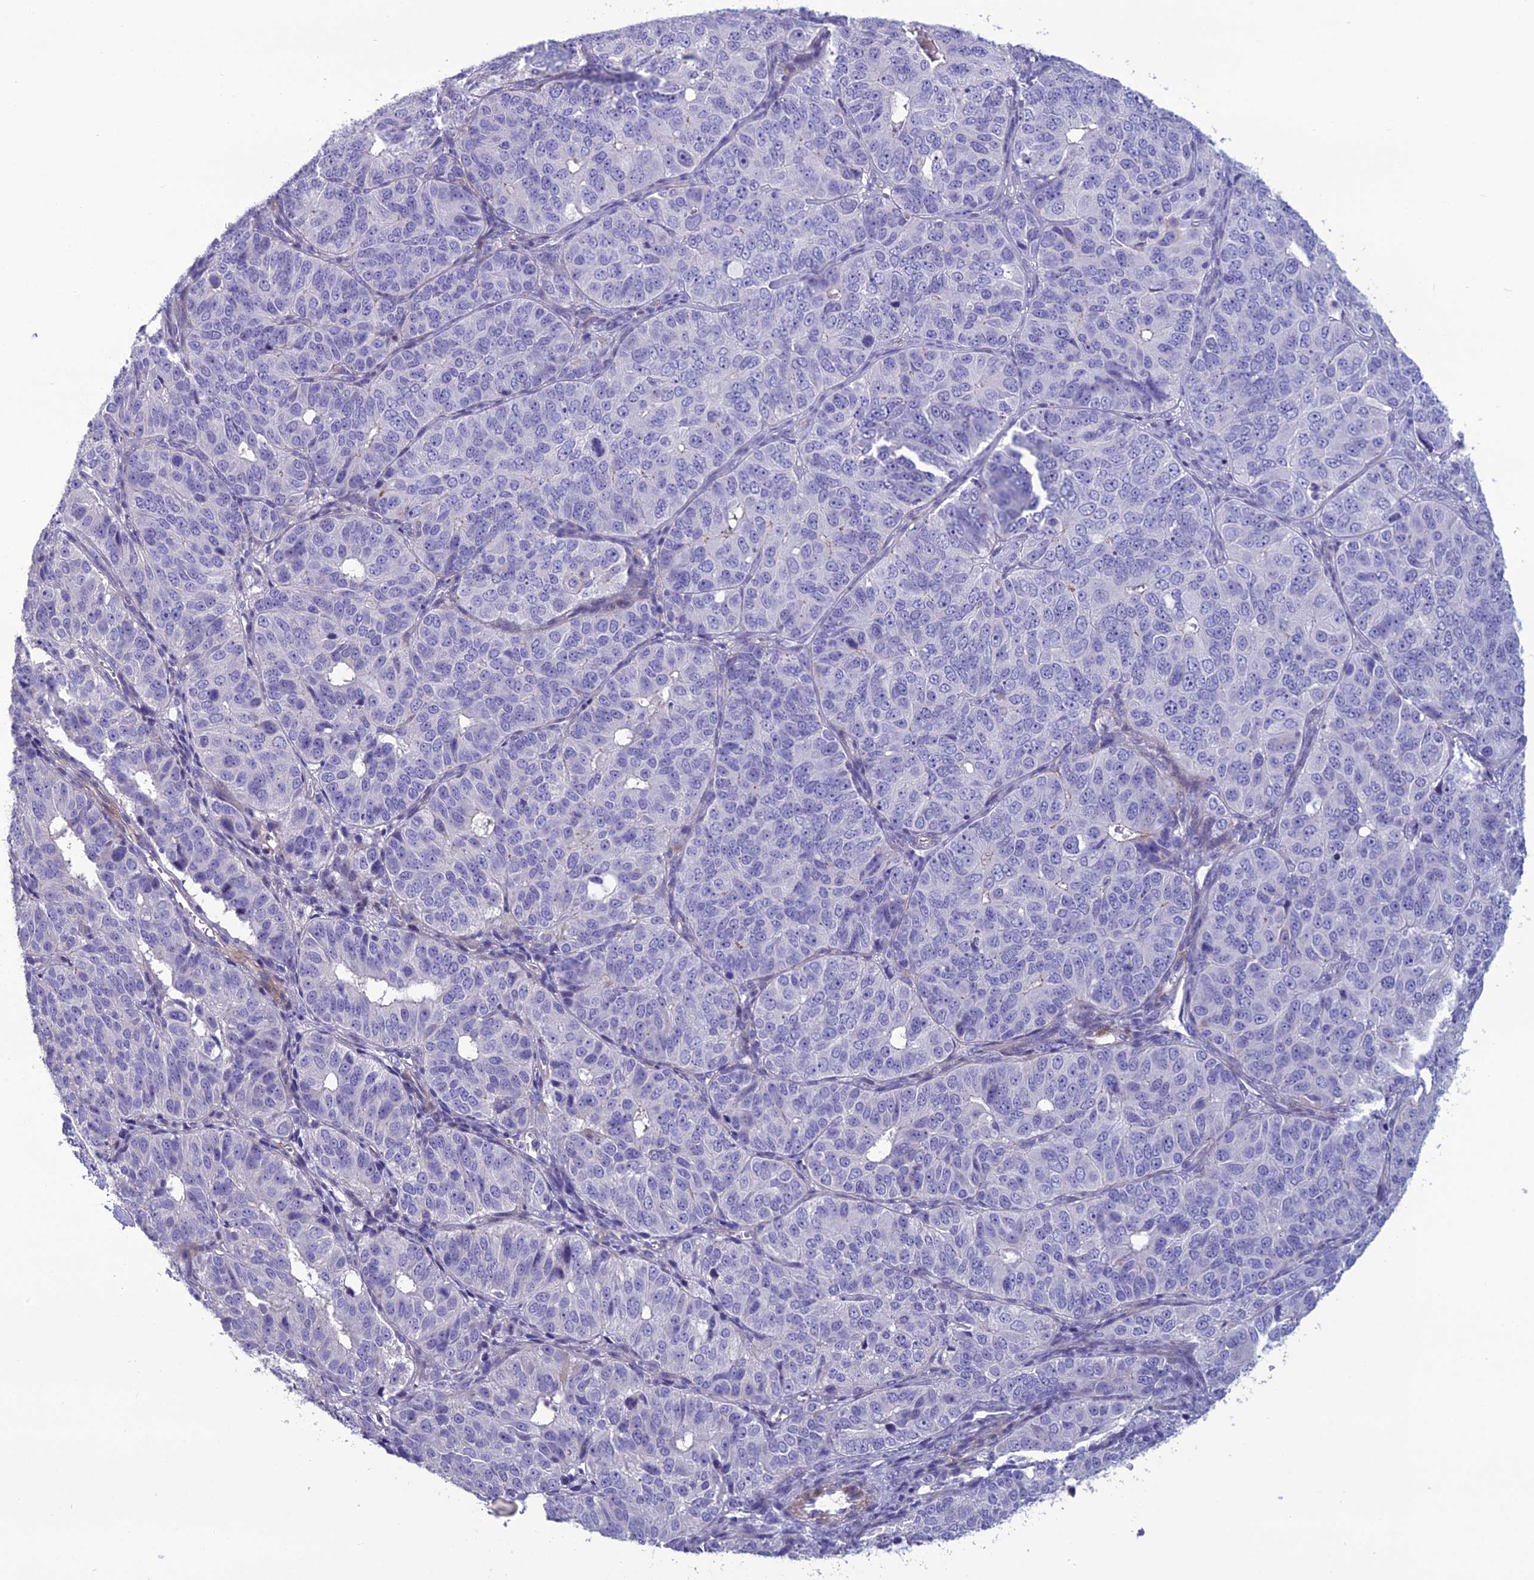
{"staining": {"intensity": "negative", "quantity": "none", "location": "none"}, "tissue": "ovarian cancer", "cell_type": "Tumor cells", "image_type": "cancer", "snomed": [{"axis": "morphology", "description": "Carcinoma, endometroid"}, {"axis": "topography", "description": "Ovary"}], "caption": "There is no significant staining in tumor cells of ovarian cancer. (DAB IHC, high magnification).", "gene": "OR56B1", "patient": {"sex": "female", "age": 51}}